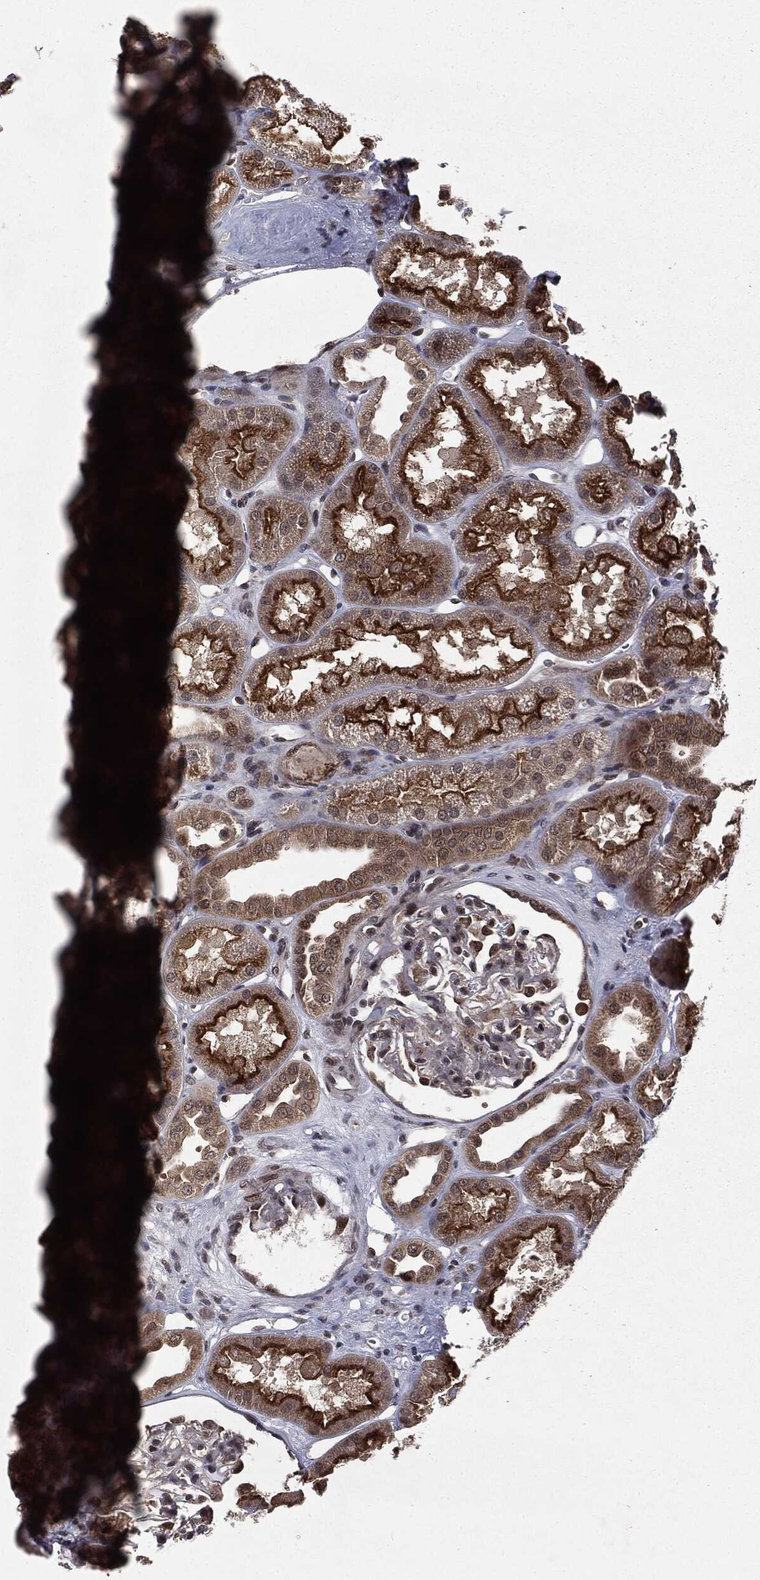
{"staining": {"intensity": "moderate", "quantity": "<25%", "location": "cytoplasmic/membranous"}, "tissue": "kidney", "cell_type": "Cells in glomeruli", "image_type": "normal", "snomed": [{"axis": "morphology", "description": "Normal tissue, NOS"}, {"axis": "topography", "description": "Kidney"}], "caption": "Moderate cytoplasmic/membranous positivity for a protein is seen in approximately <25% of cells in glomeruli of benign kidney using immunohistochemistry.", "gene": "STAU2", "patient": {"sex": "male", "age": 61}}